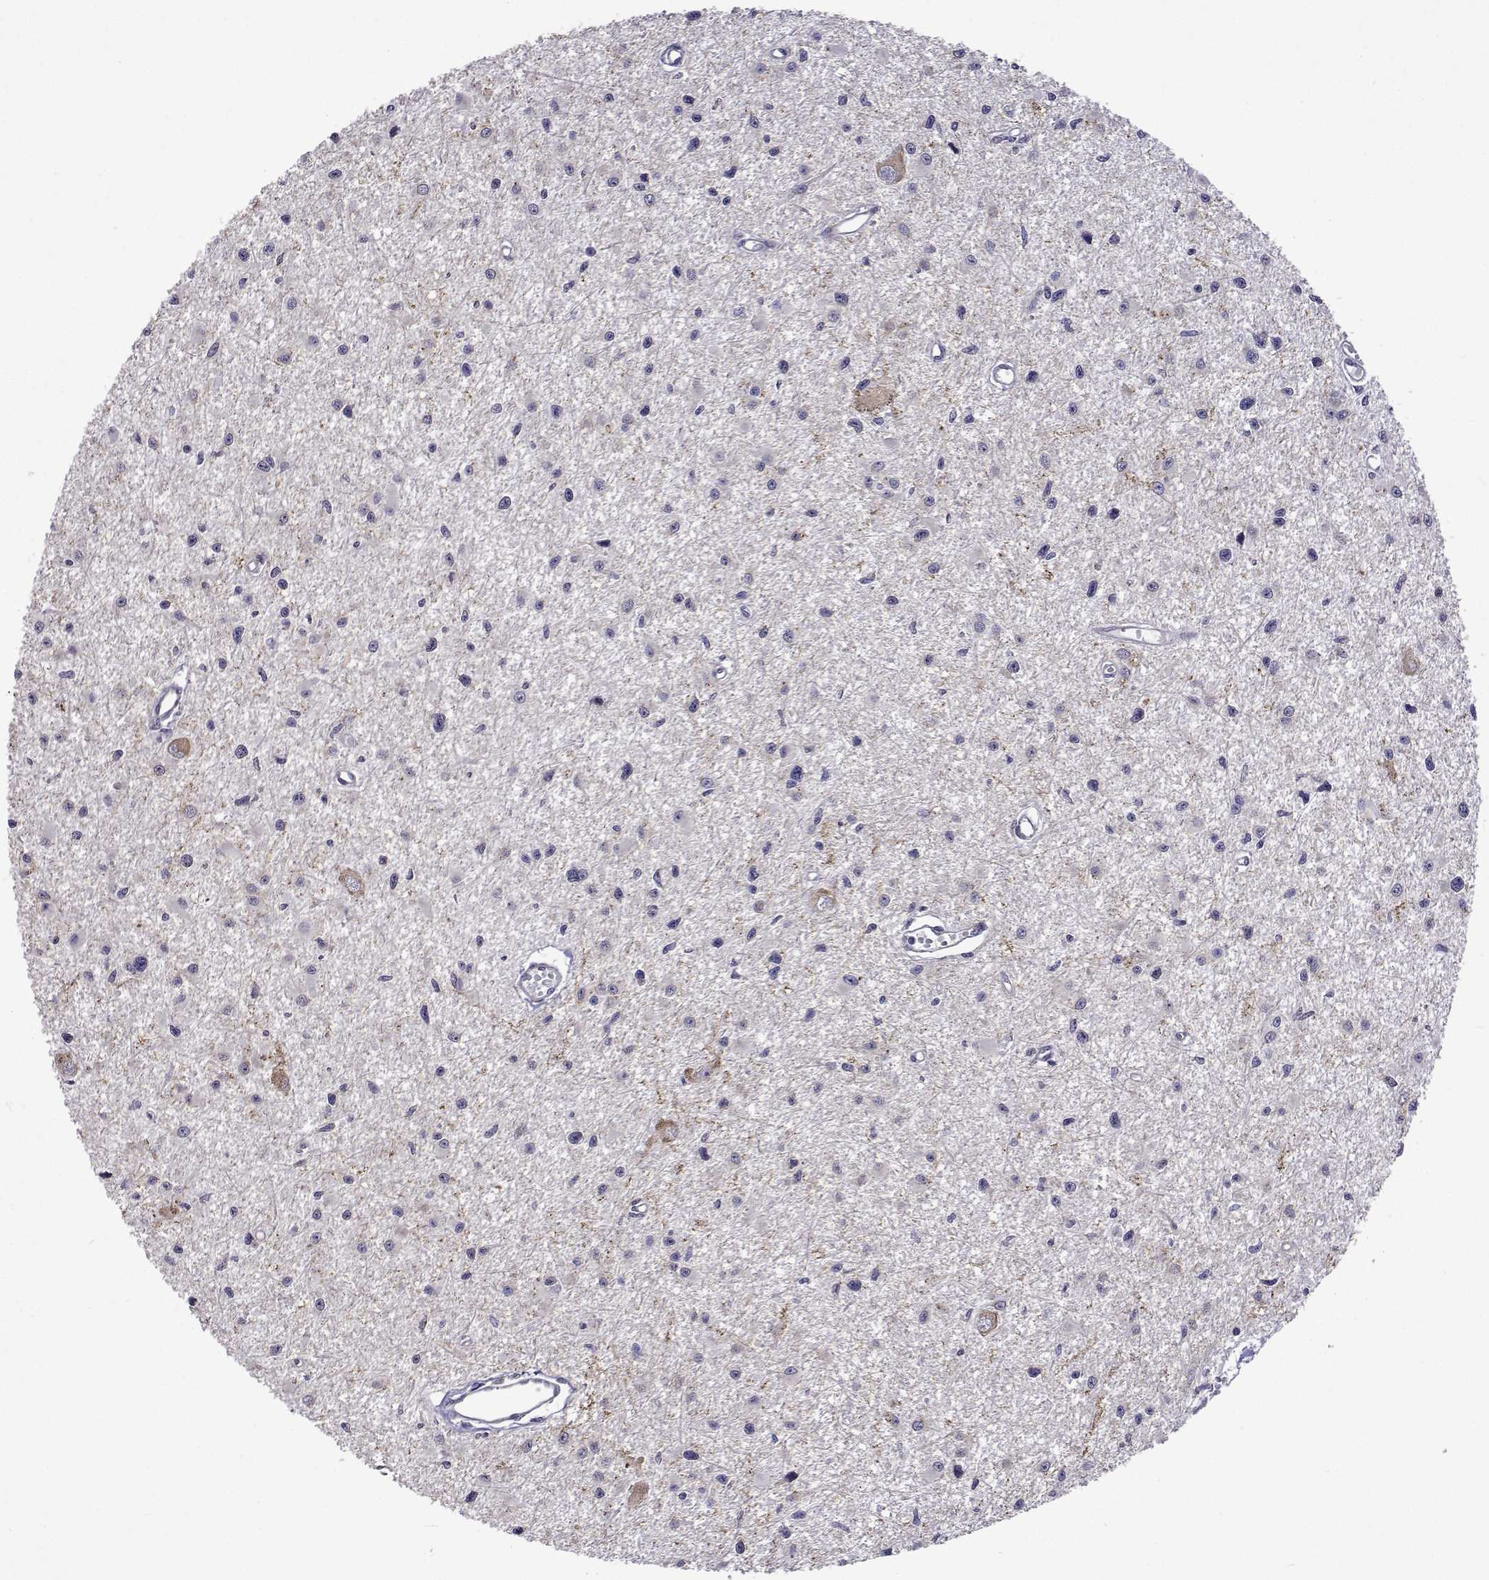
{"staining": {"intensity": "negative", "quantity": "none", "location": "none"}, "tissue": "glioma", "cell_type": "Tumor cells", "image_type": "cancer", "snomed": [{"axis": "morphology", "description": "Glioma, malignant, High grade"}, {"axis": "topography", "description": "Brain"}], "caption": "Image shows no significant protein positivity in tumor cells of glioma.", "gene": "TARBP2", "patient": {"sex": "male", "age": 54}}